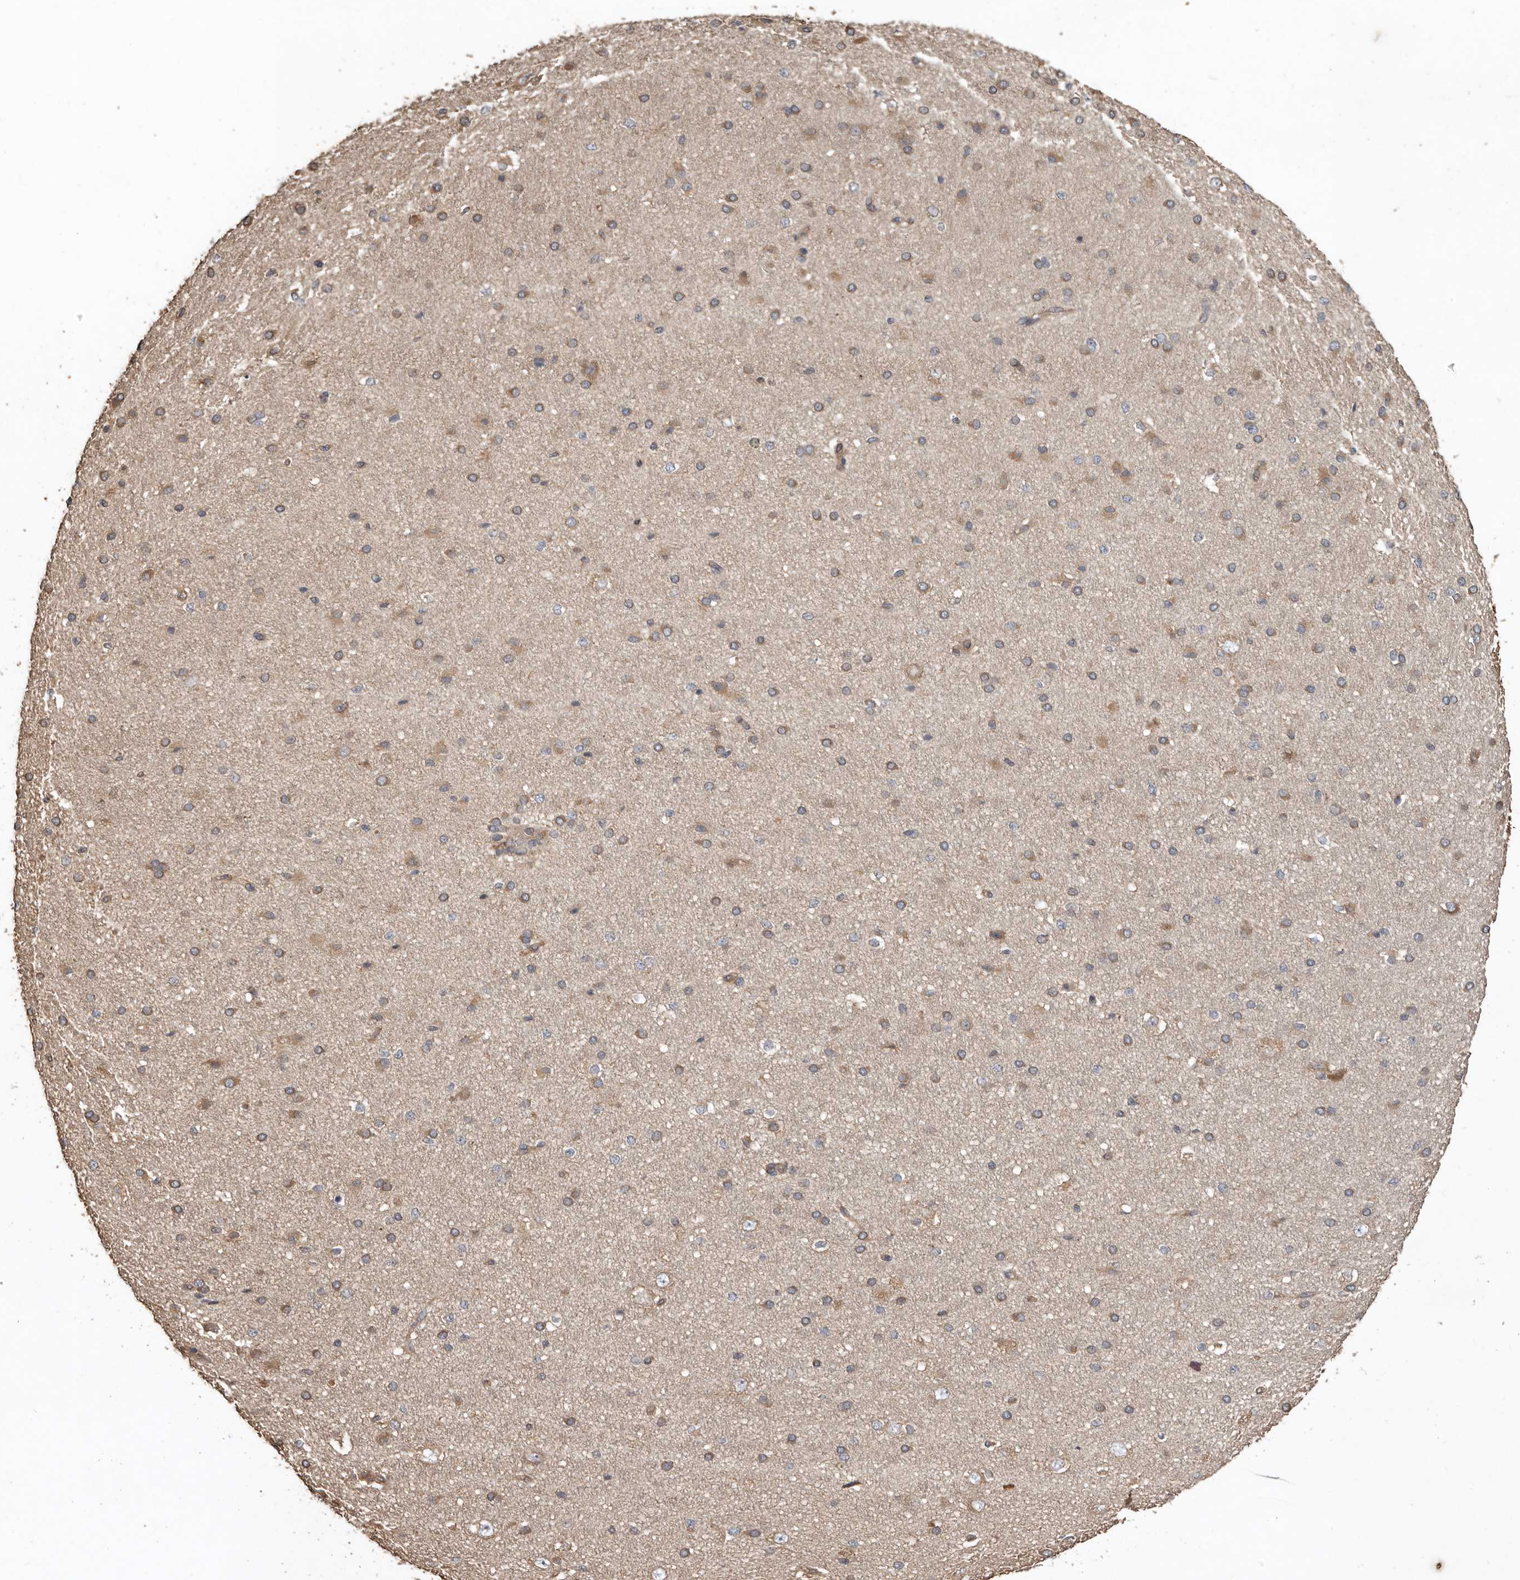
{"staining": {"intensity": "moderate", "quantity": ">75%", "location": "cytoplasmic/membranous"}, "tissue": "cerebral cortex", "cell_type": "Endothelial cells", "image_type": "normal", "snomed": [{"axis": "morphology", "description": "Normal tissue, NOS"}, {"axis": "morphology", "description": "Developmental malformation"}, {"axis": "topography", "description": "Cerebral cortex"}], "caption": "Immunohistochemistry (IHC) photomicrograph of unremarkable cerebral cortex: human cerebral cortex stained using immunohistochemistry displays medium levels of moderate protein expression localized specifically in the cytoplasmic/membranous of endothelial cells, appearing as a cytoplasmic/membranous brown color.", "gene": "FLCN", "patient": {"sex": "female", "age": 30}}